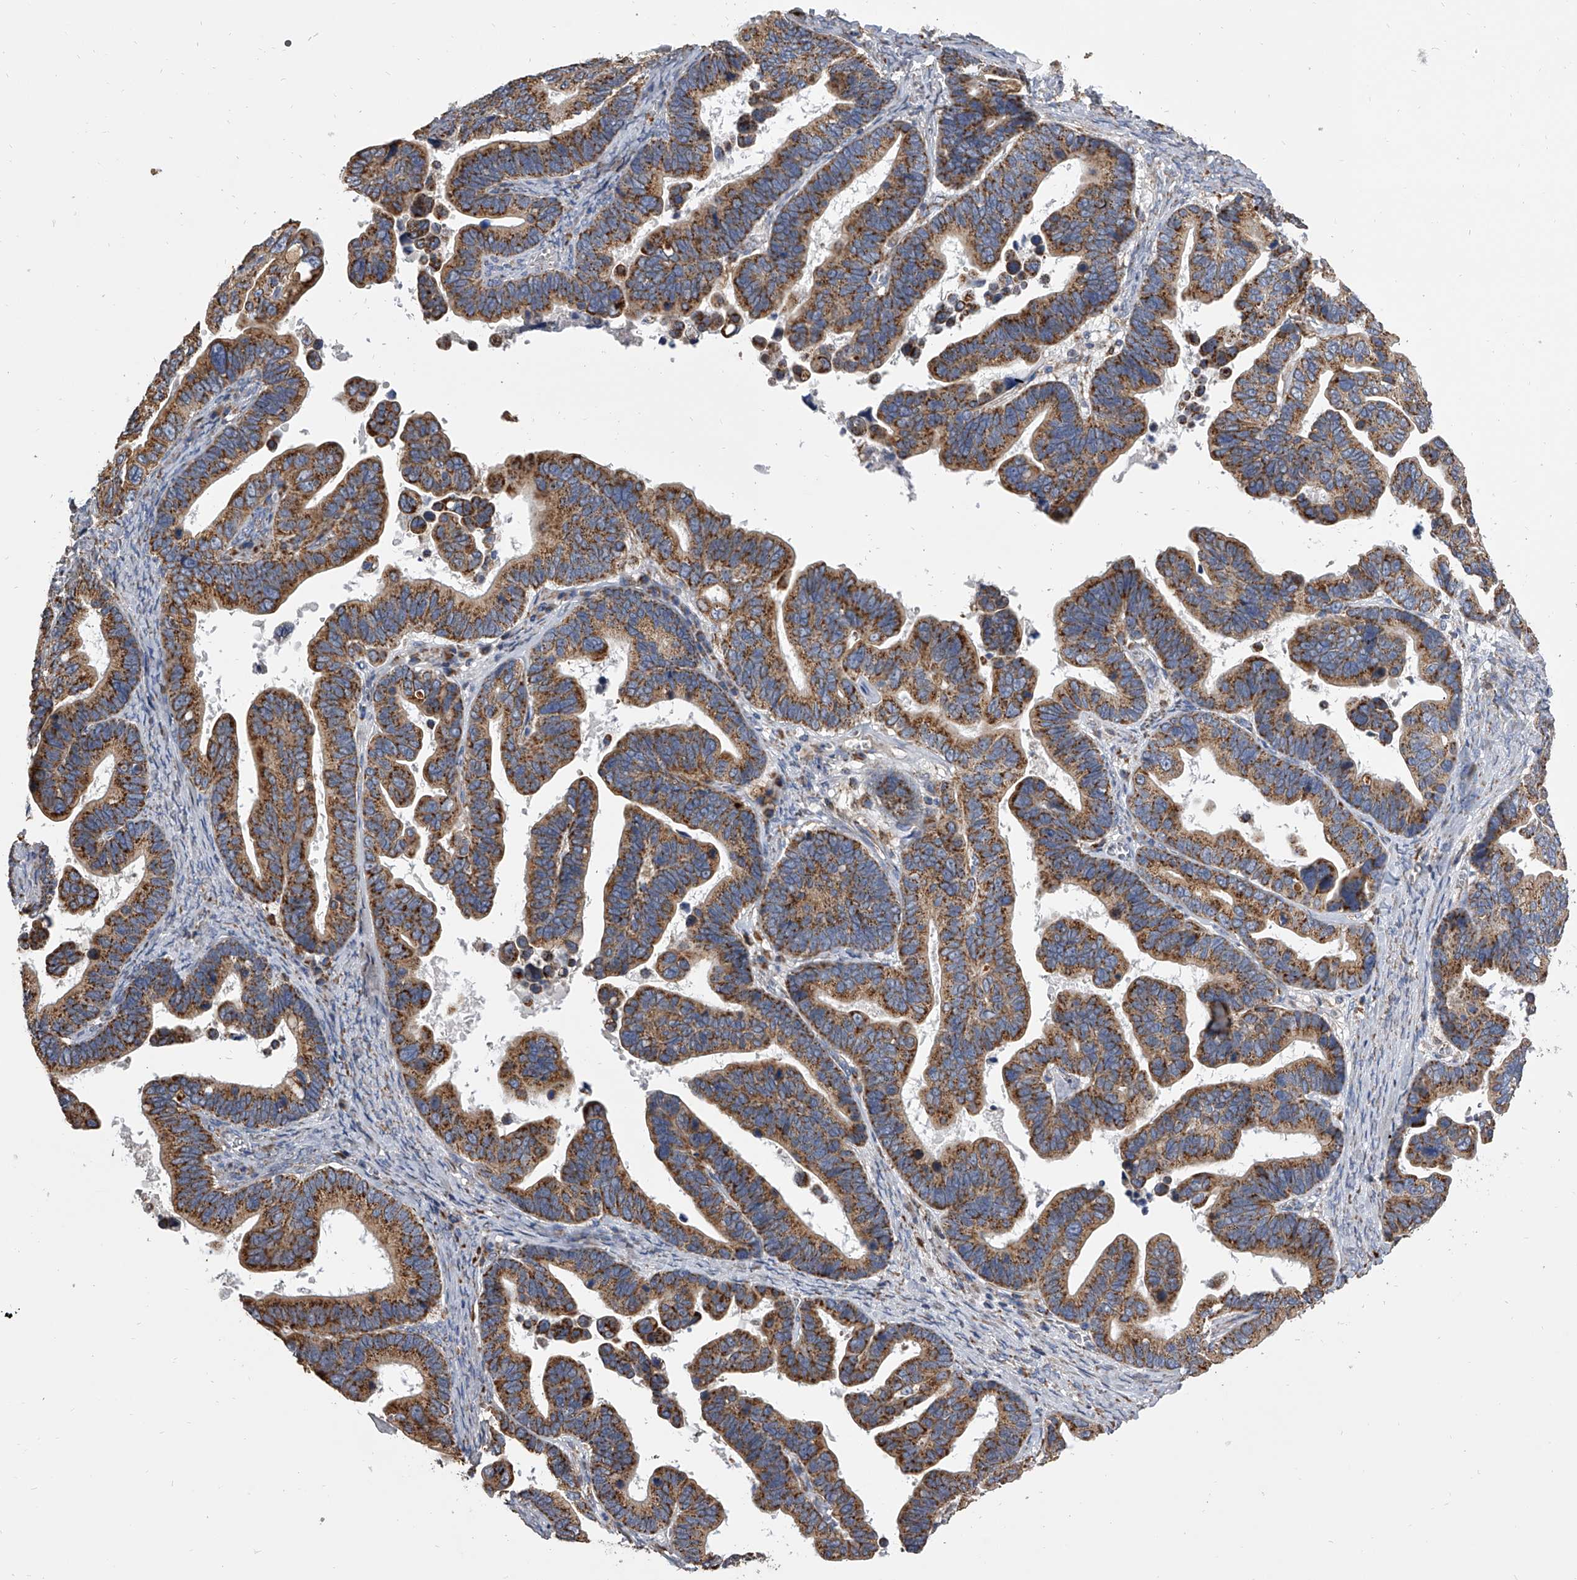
{"staining": {"intensity": "moderate", "quantity": ">75%", "location": "cytoplasmic/membranous"}, "tissue": "ovarian cancer", "cell_type": "Tumor cells", "image_type": "cancer", "snomed": [{"axis": "morphology", "description": "Cystadenocarcinoma, serous, NOS"}, {"axis": "topography", "description": "Ovary"}], "caption": "Approximately >75% of tumor cells in ovarian cancer demonstrate moderate cytoplasmic/membranous protein staining as visualized by brown immunohistochemical staining.", "gene": "MRPL28", "patient": {"sex": "female", "age": 56}}